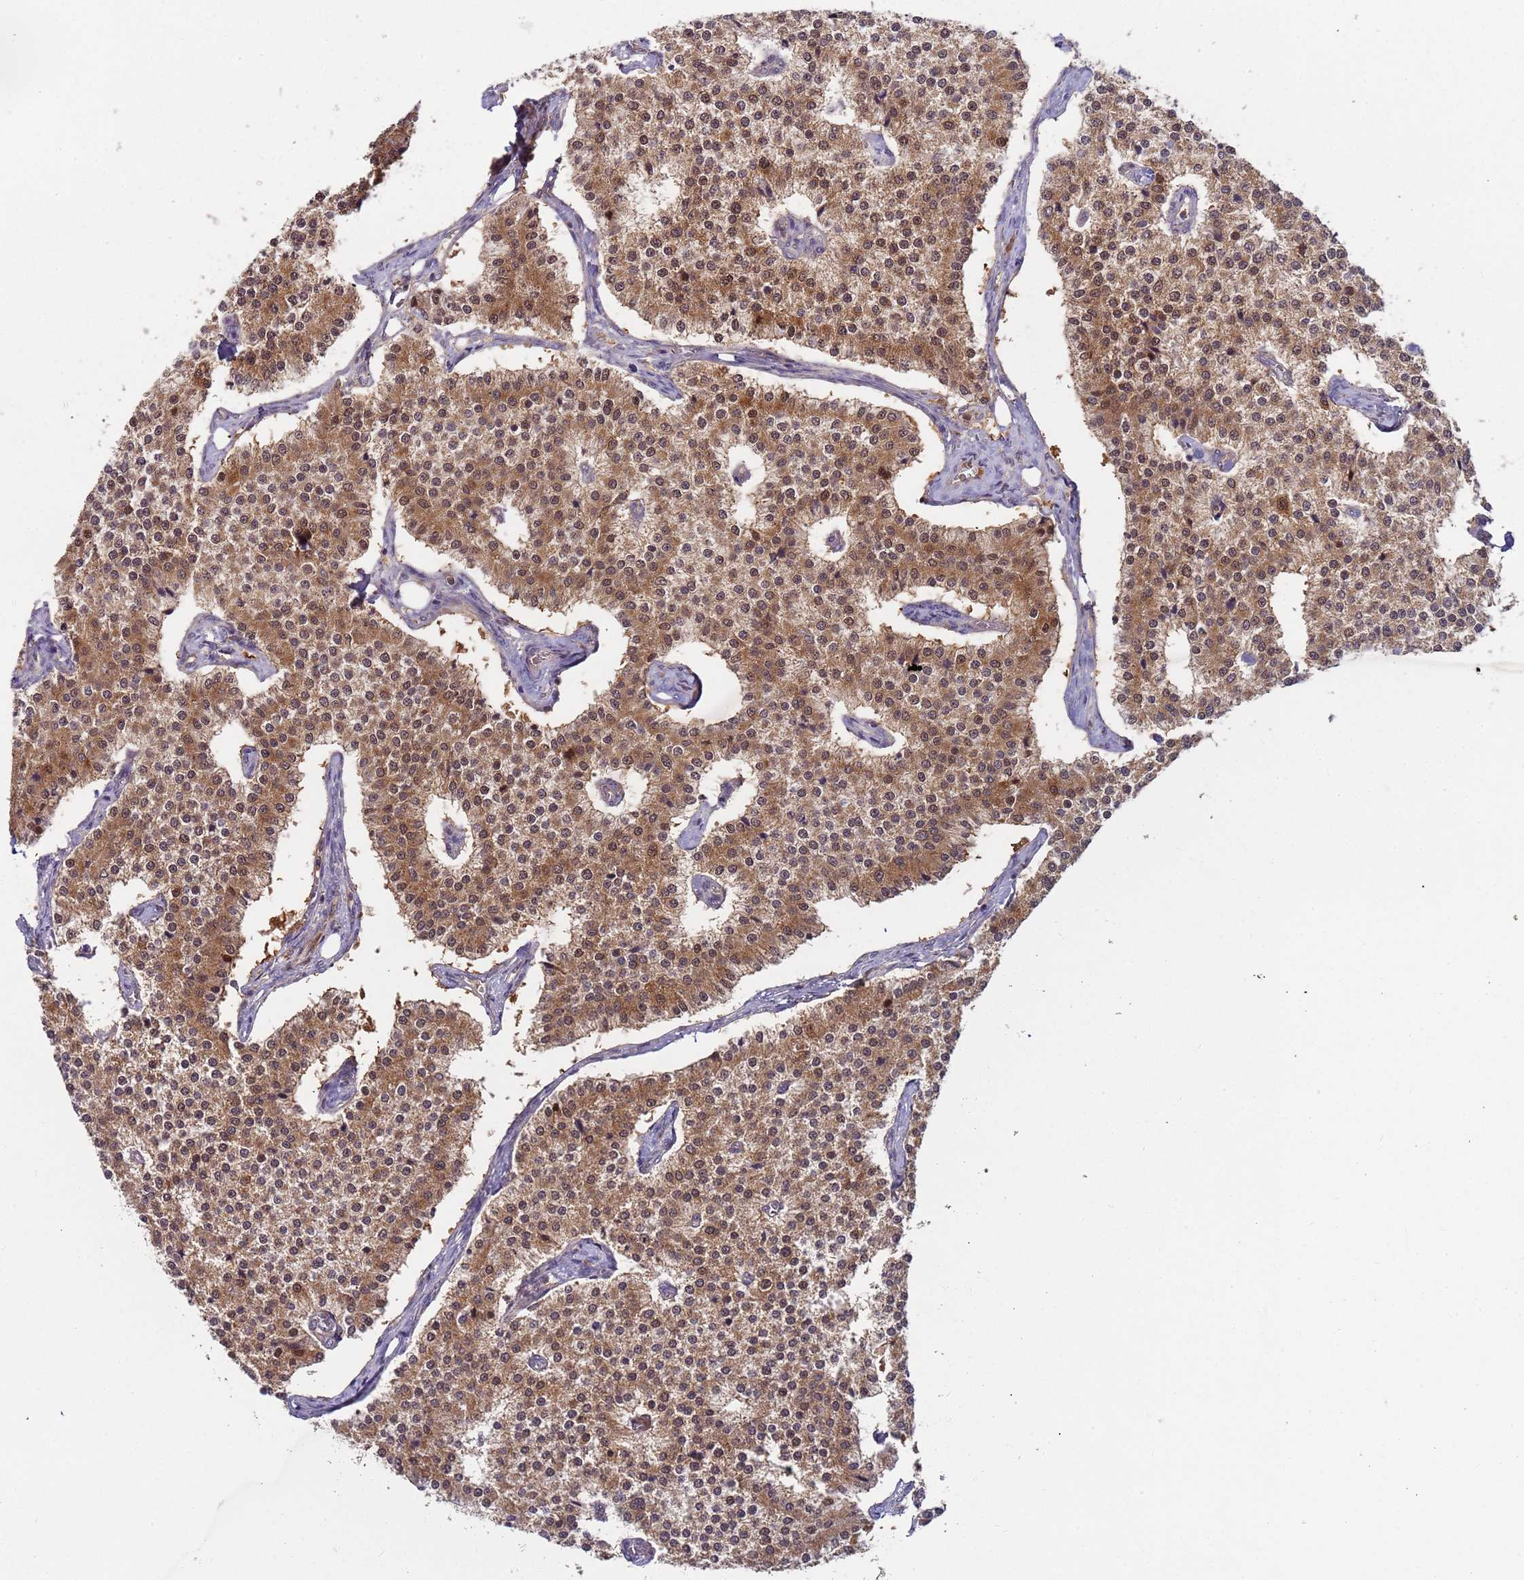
{"staining": {"intensity": "moderate", "quantity": ">75%", "location": "cytoplasmic/membranous"}, "tissue": "carcinoid", "cell_type": "Tumor cells", "image_type": "cancer", "snomed": [{"axis": "morphology", "description": "Carcinoid, malignant, NOS"}, {"axis": "topography", "description": "Colon"}], "caption": "Human malignant carcinoid stained with a protein marker exhibits moderate staining in tumor cells.", "gene": "OR5A2", "patient": {"sex": "female", "age": 52}}